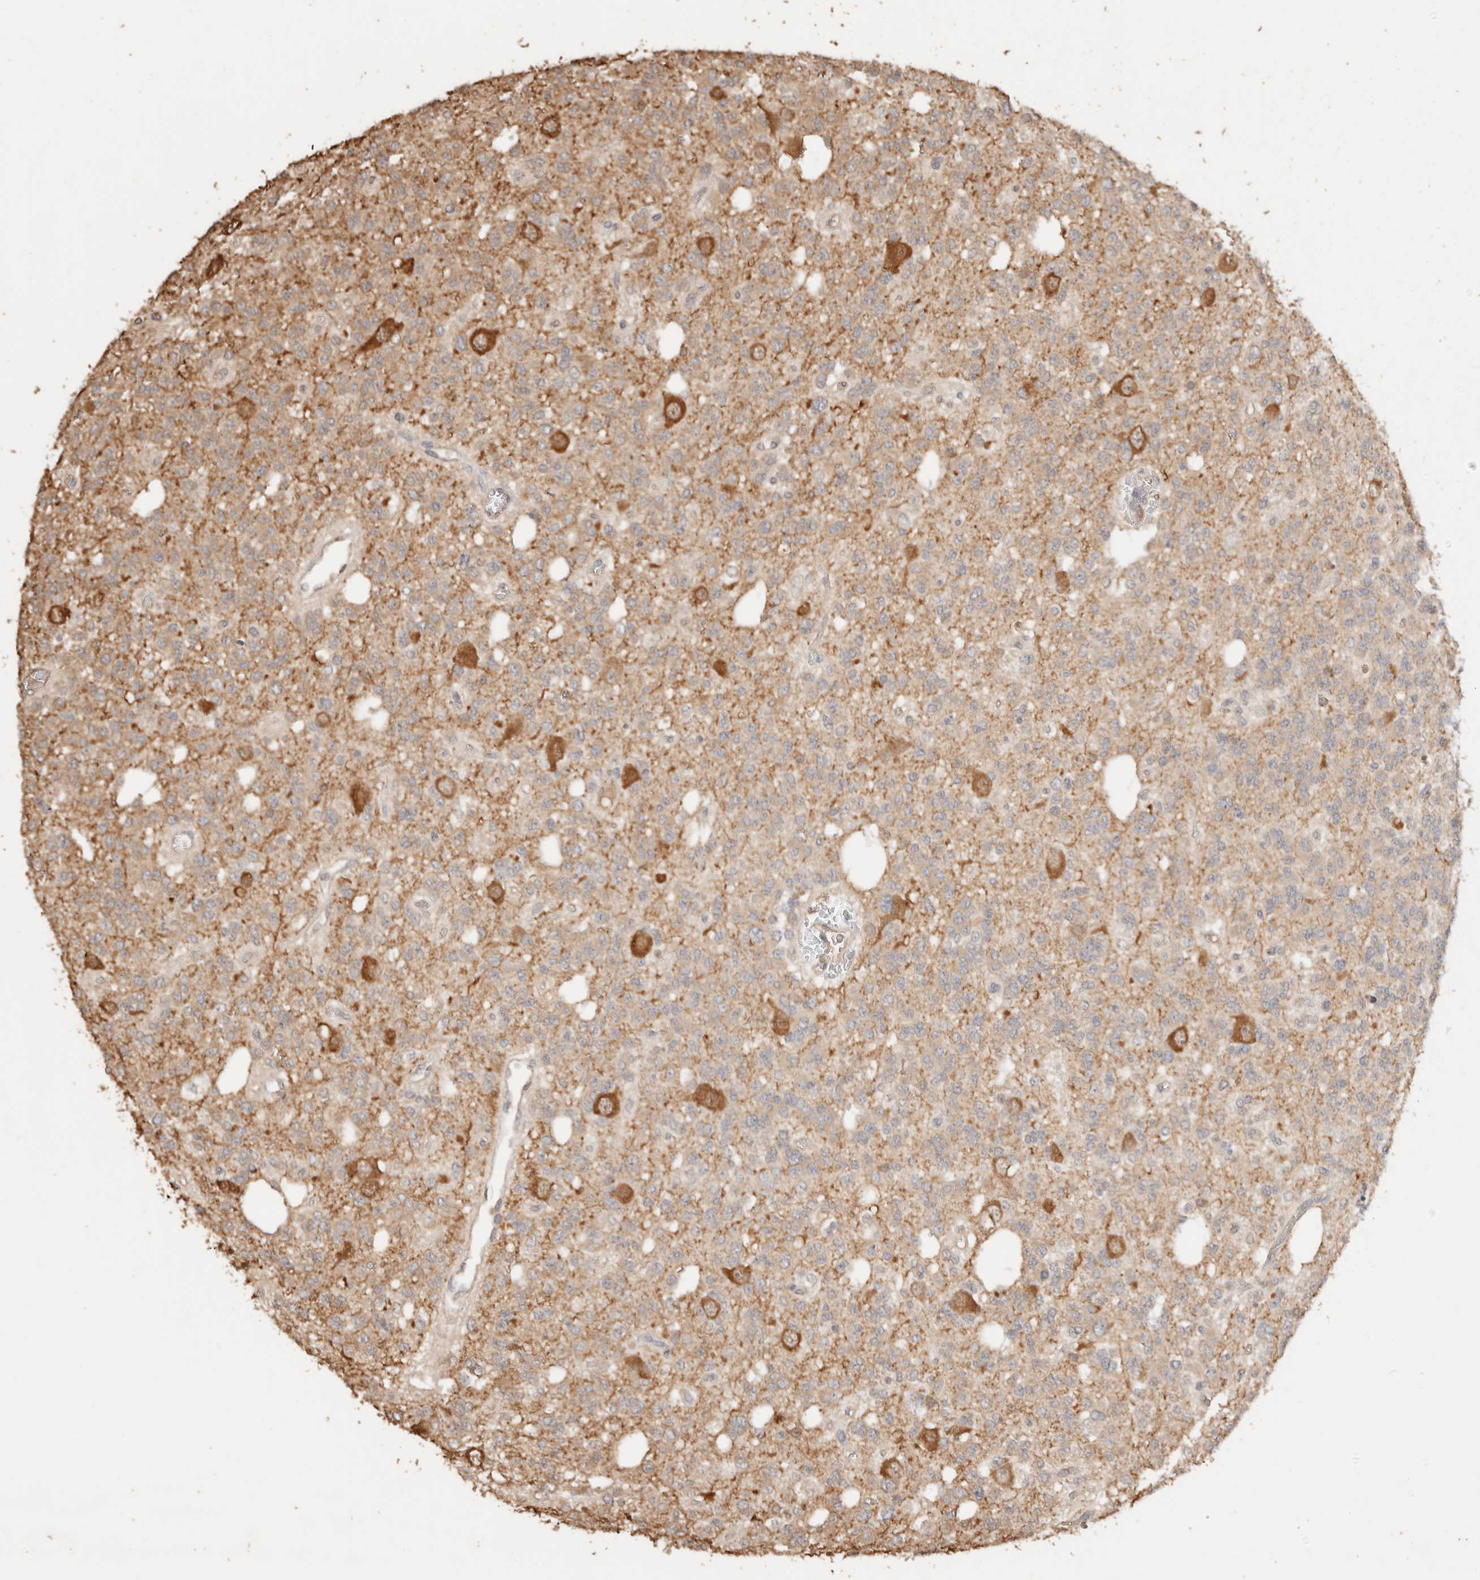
{"staining": {"intensity": "weak", "quantity": "<25%", "location": "cytoplasmic/membranous"}, "tissue": "glioma", "cell_type": "Tumor cells", "image_type": "cancer", "snomed": [{"axis": "morphology", "description": "Glioma, malignant, Low grade"}, {"axis": "topography", "description": "Brain"}], "caption": "Malignant glioma (low-grade) stained for a protein using IHC shows no positivity tumor cells.", "gene": "YWHAH", "patient": {"sex": "male", "age": 38}}